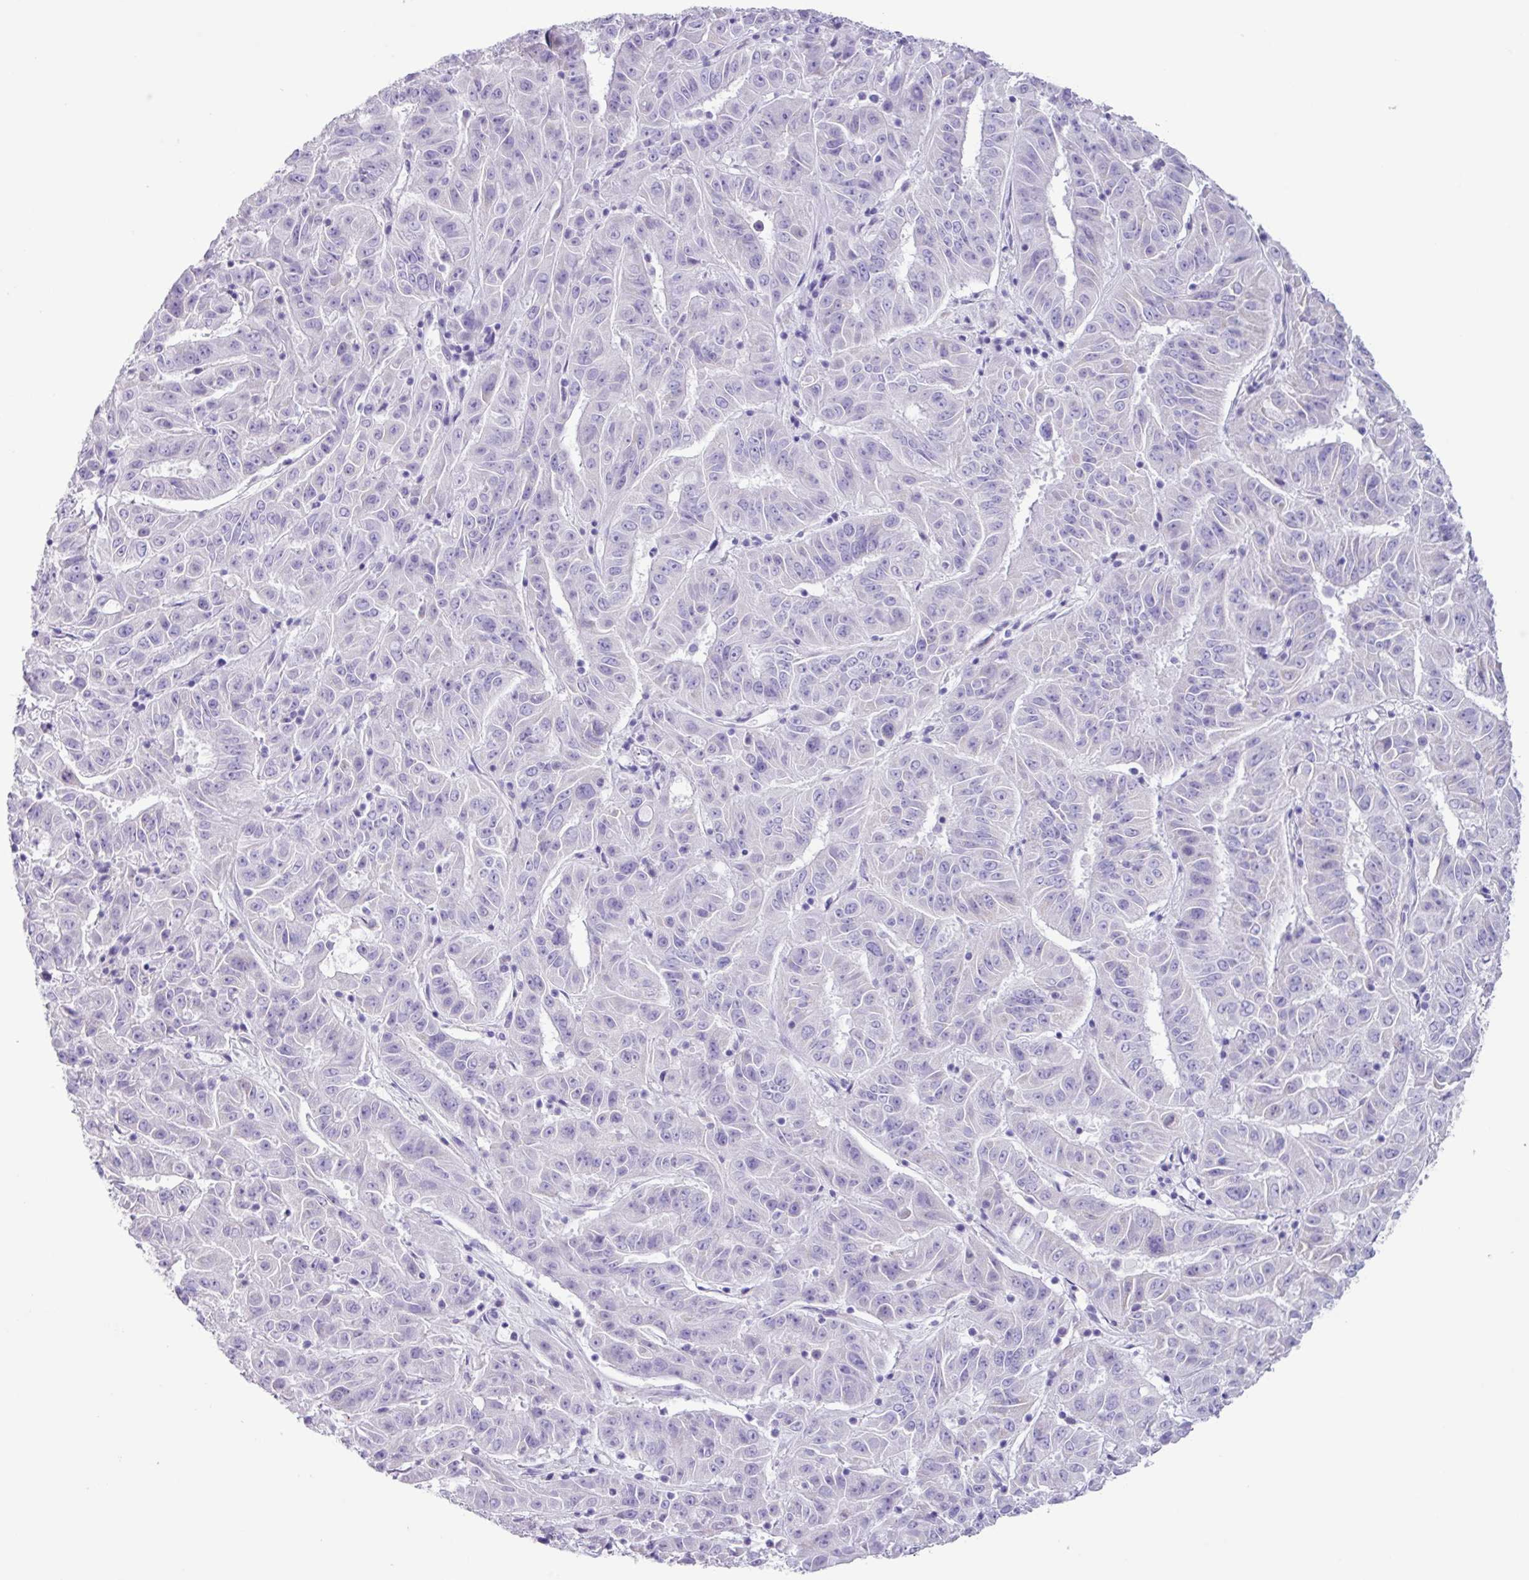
{"staining": {"intensity": "negative", "quantity": "none", "location": "none"}, "tissue": "pancreatic cancer", "cell_type": "Tumor cells", "image_type": "cancer", "snomed": [{"axis": "morphology", "description": "Adenocarcinoma, NOS"}, {"axis": "topography", "description": "Pancreas"}], "caption": "Pancreatic cancer (adenocarcinoma) stained for a protein using immunohistochemistry demonstrates no expression tumor cells.", "gene": "AGO3", "patient": {"sex": "male", "age": 63}}